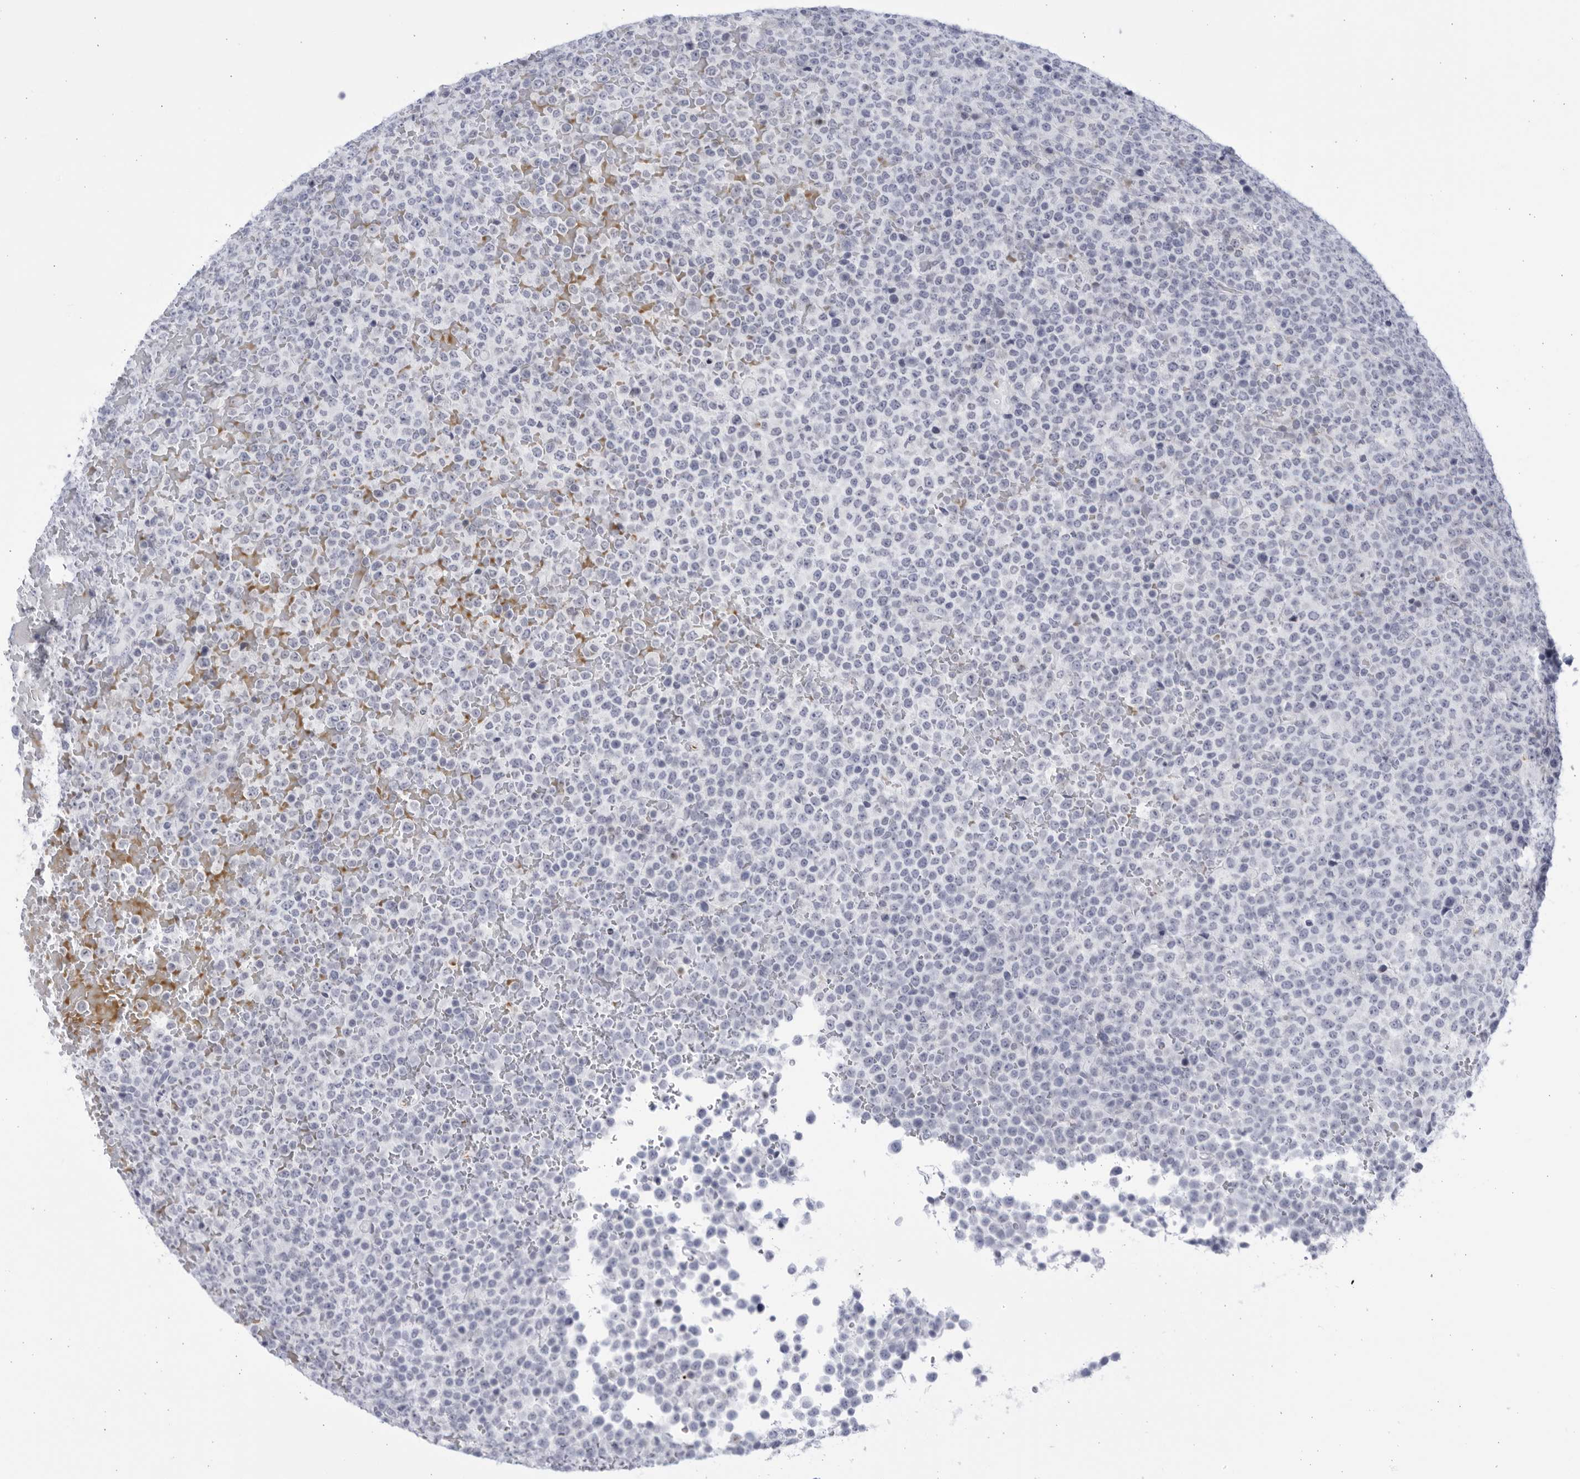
{"staining": {"intensity": "negative", "quantity": "none", "location": "none"}, "tissue": "lymphoma", "cell_type": "Tumor cells", "image_type": "cancer", "snomed": [{"axis": "morphology", "description": "Malignant lymphoma, non-Hodgkin's type, High grade"}, {"axis": "topography", "description": "Lymph node"}], "caption": "Human lymphoma stained for a protein using immunohistochemistry demonstrates no positivity in tumor cells.", "gene": "CCDC181", "patient": {"sex": "male", "age": 13}}